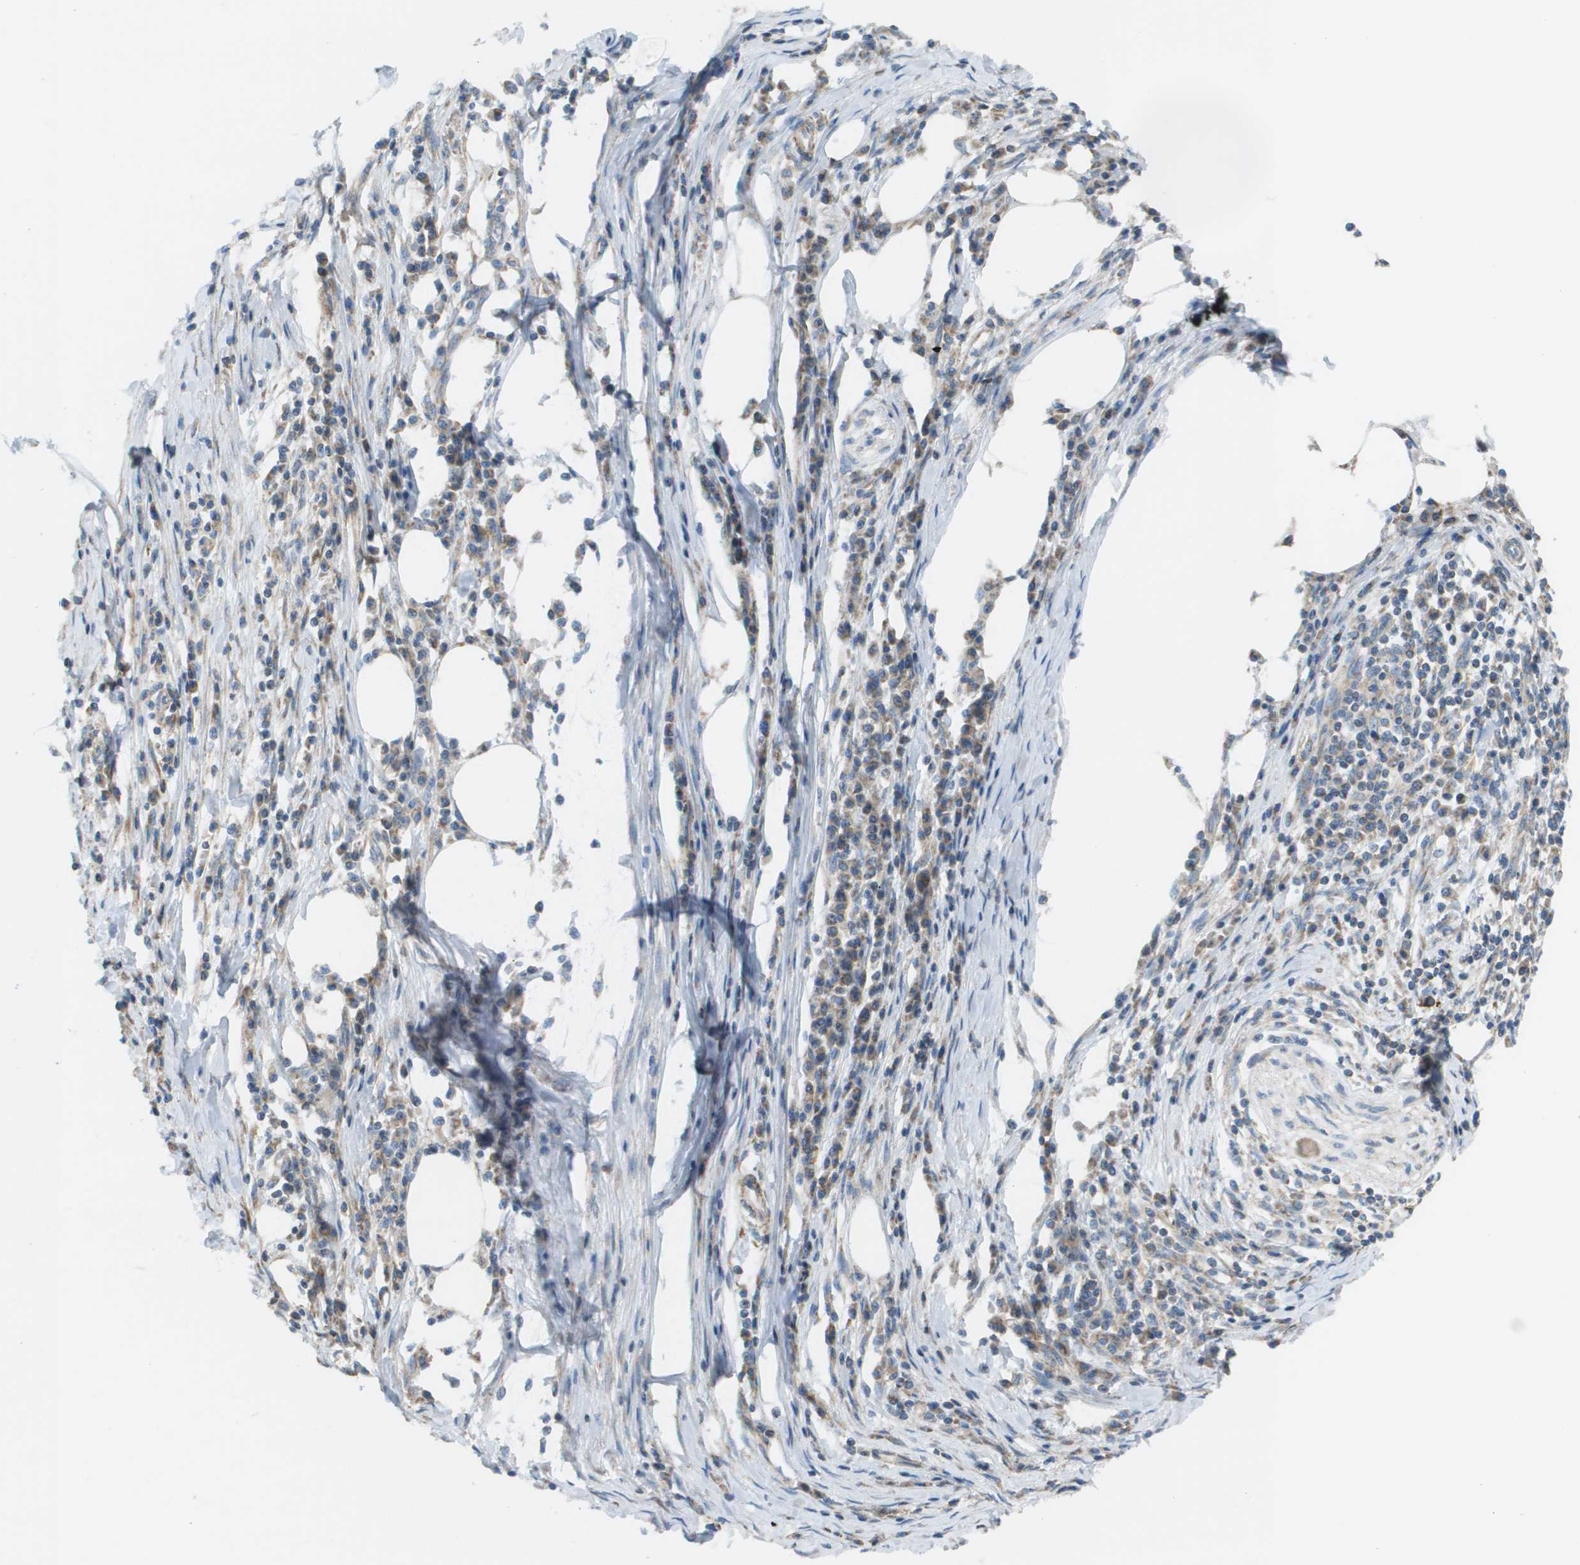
{"staining": {"intensity": "moderate", "quantity": ">75%", "location": "cytoplasmic/membranous"}, "tissue": "pancreatic cancer", "cell_type": "Tumor cells", "image_type": "cancer", "snomed": [{"axis": "morphology", "description": "Adenocarcinoma, NOS"}, {"axis": "topography", "description": "Pancreas"}], "caption": "Immunohistochemistry (IHC) of human pancreatic cancer (adenocarcinoma) demonstrates medium levels of moderate cytoplasmic/membranous positivity in approximately >75% of tumor cells.", "gene": "TAOK3", "patient": {"sex": "female", "age": 70}}